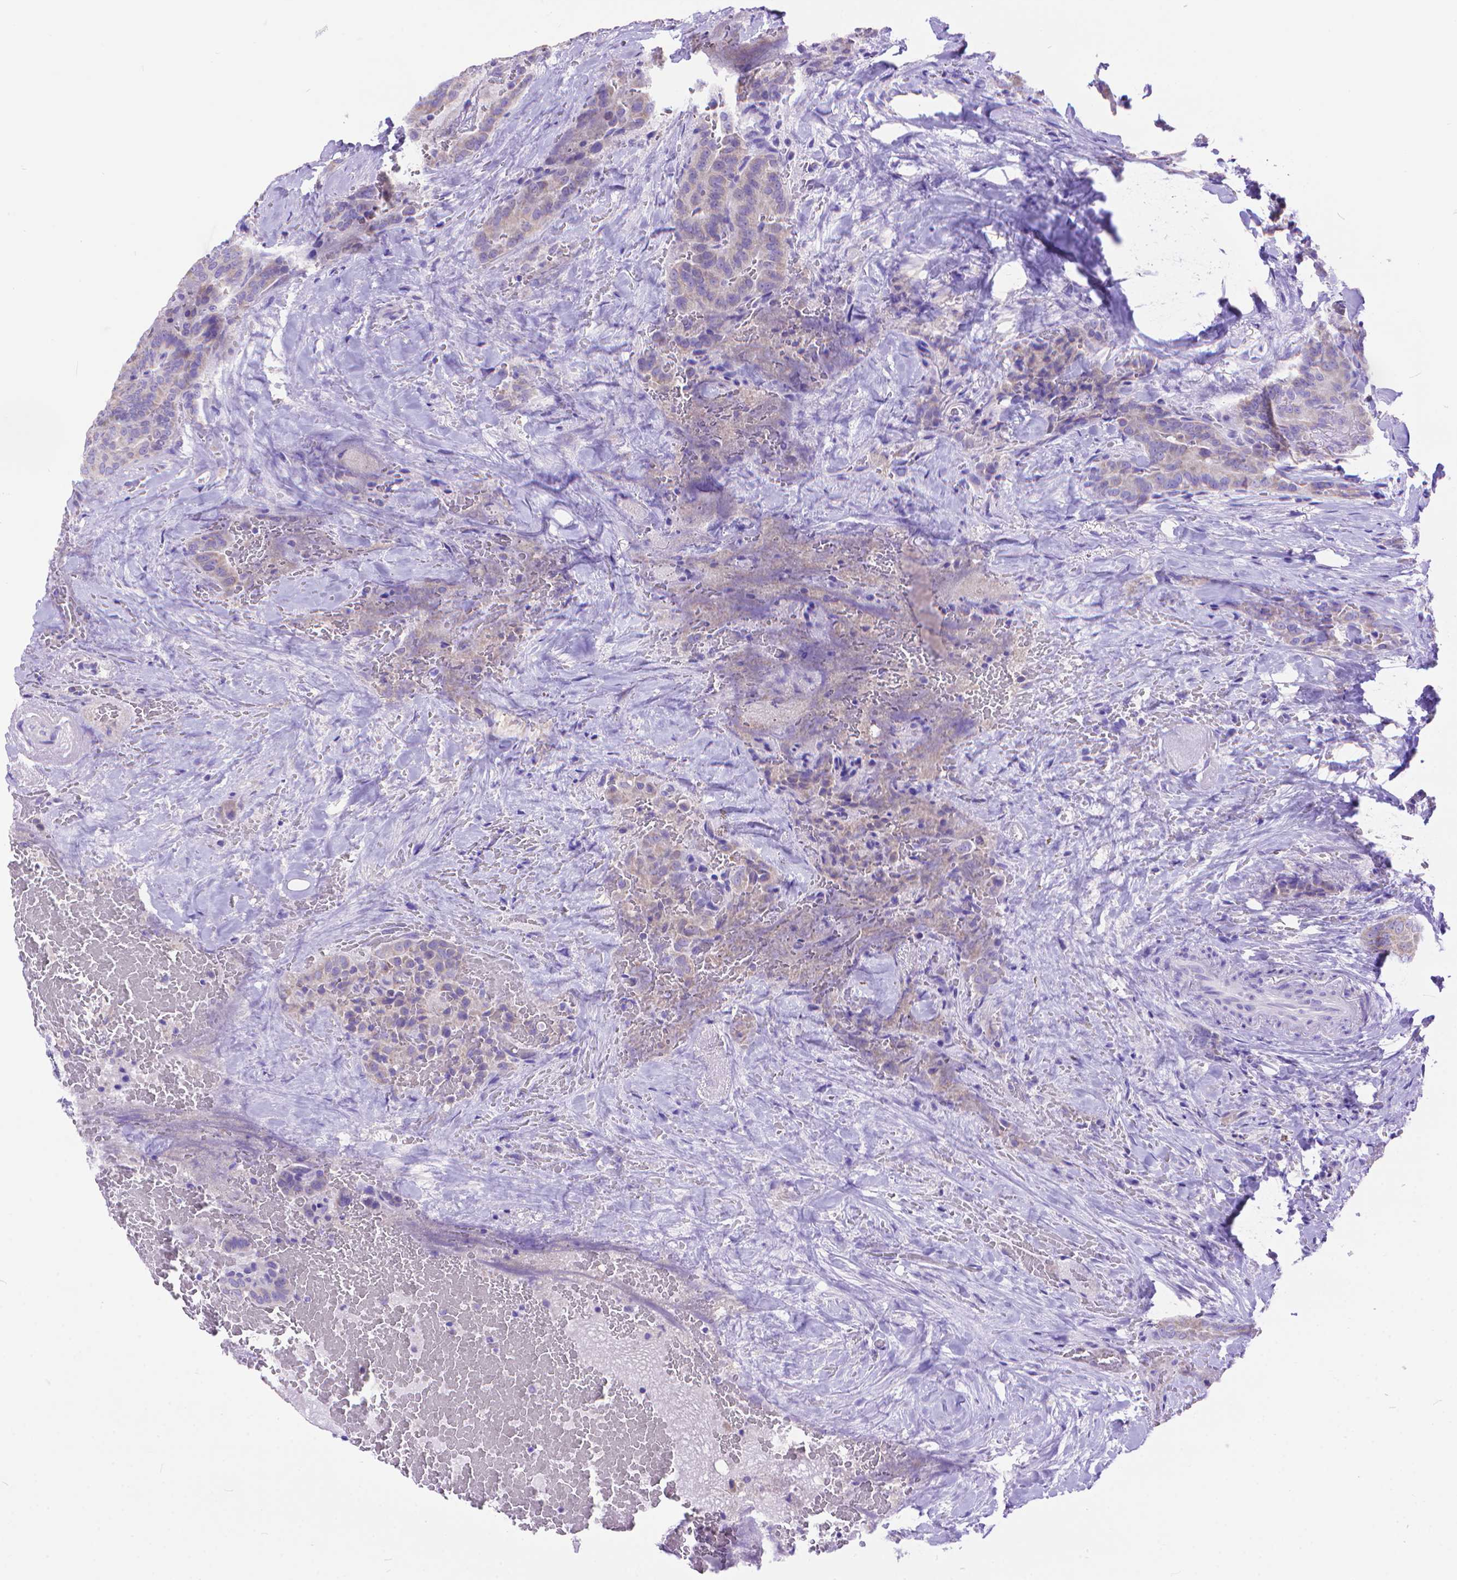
{"staining": {"intensity": "negative", "quantity": "none", "location": "none"}, "tissue": "thyroid cancer", "cell_type": "Tumor cells", "image_type": "cancer", "snomed": [{"axis": "morphology", "description": "Papillary adenocarcinoma, NOS"}, {"axis": "topography", "description": "Thyroid gland"}], "caption": "DAB immunohistochemical staining of thyroid cancer demonstrates no significant staining in tumor cells.", "gene": "DHRS2", "patient": {"sex": "male", "age": 61}}